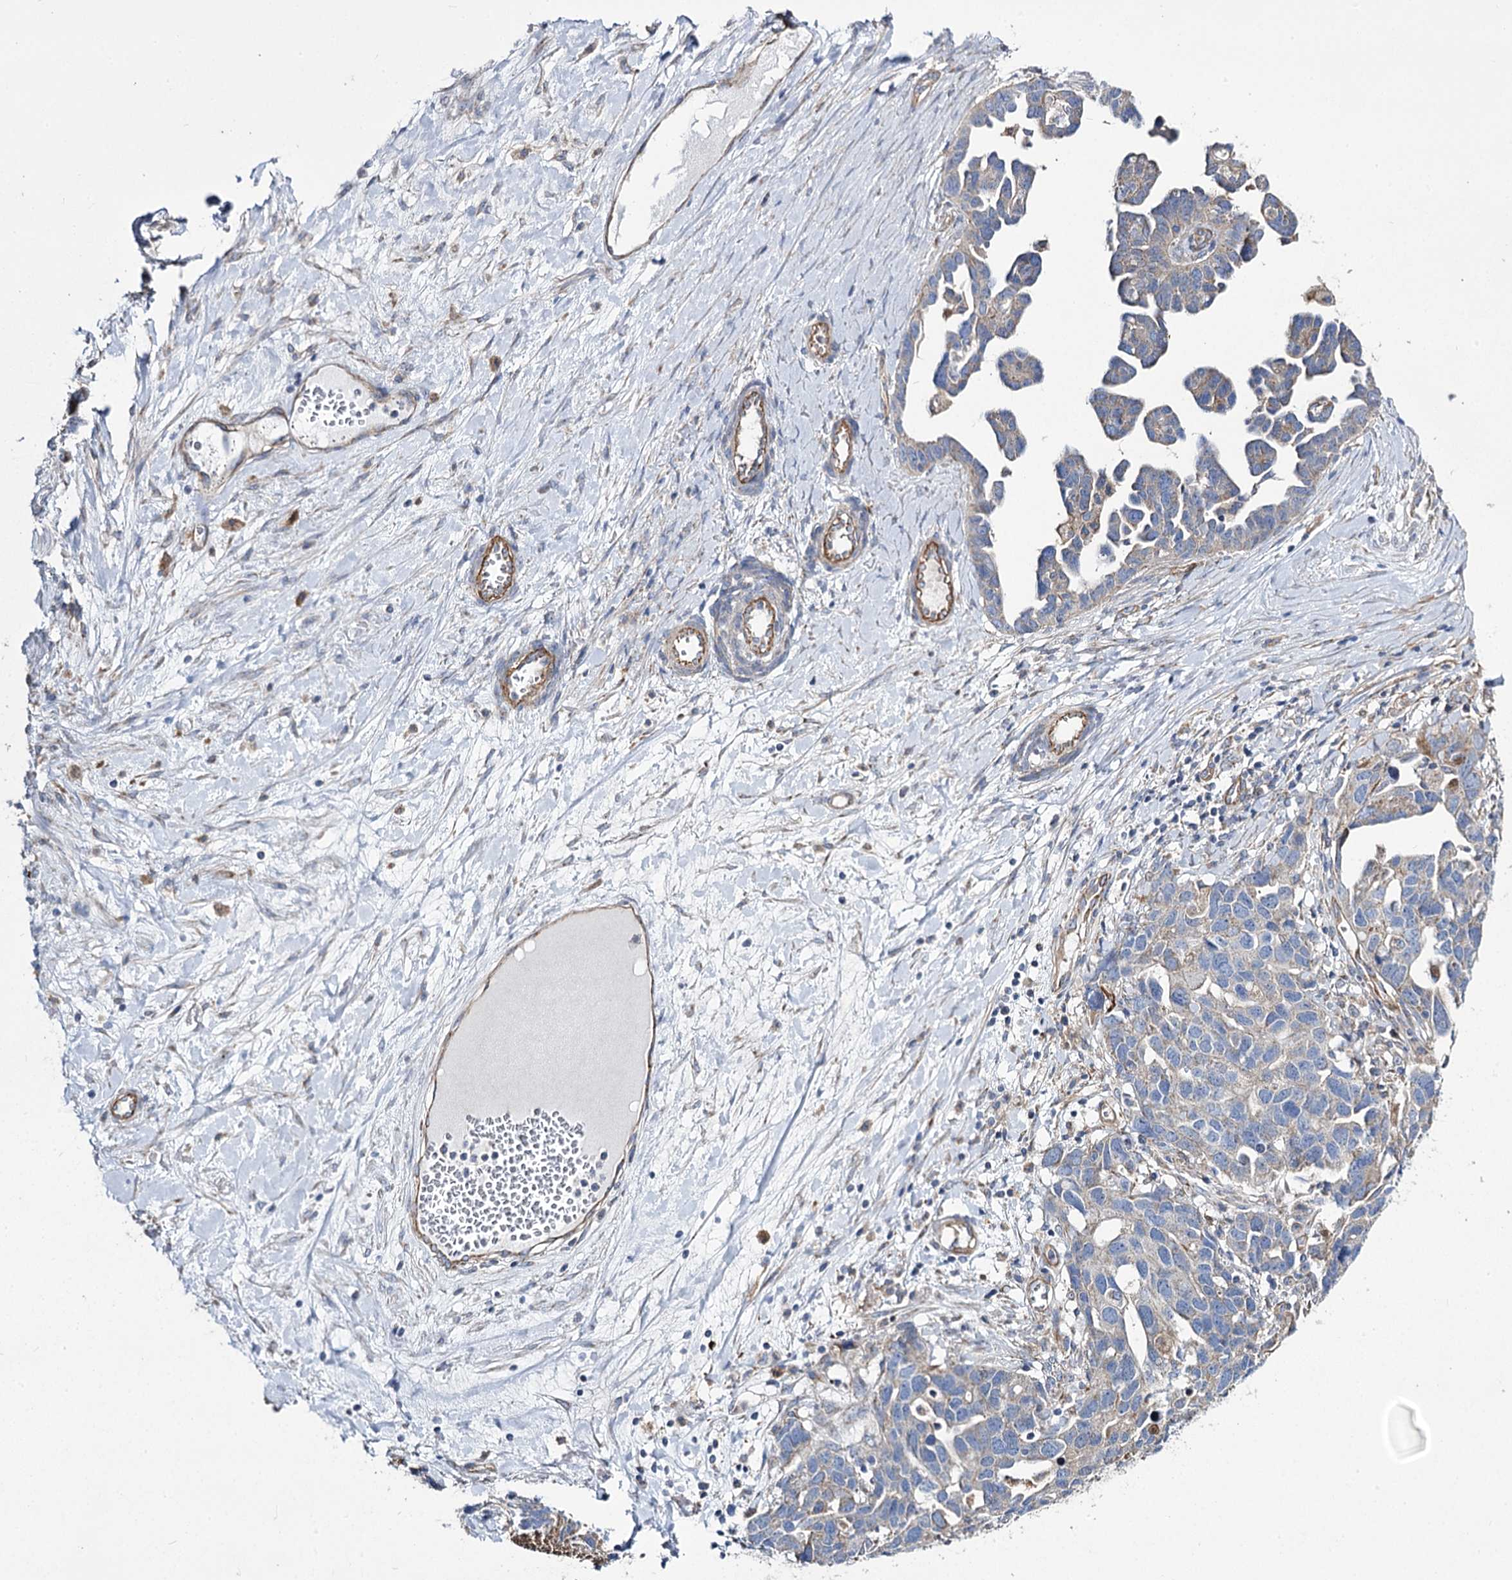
{"staining": {"intensity": "negative", "quantity": "none", "location": "none"}, "tissue": "ovarian cancer", "cell_type": "Tumor cells", "image_type": "cancer", "snomed": [{"axis": "morphology", "description": "Cystadenocarcinoma, serous, NOS"}, {"axis": "topography", "description": "Ovary"}], "caption": "Protein analysis of serous cystadenocarcinoma (ovarian) shows no significant staining in tumor cells.", "gene": "RMDN2", "patient": {"sex": "female", "age": 54}}